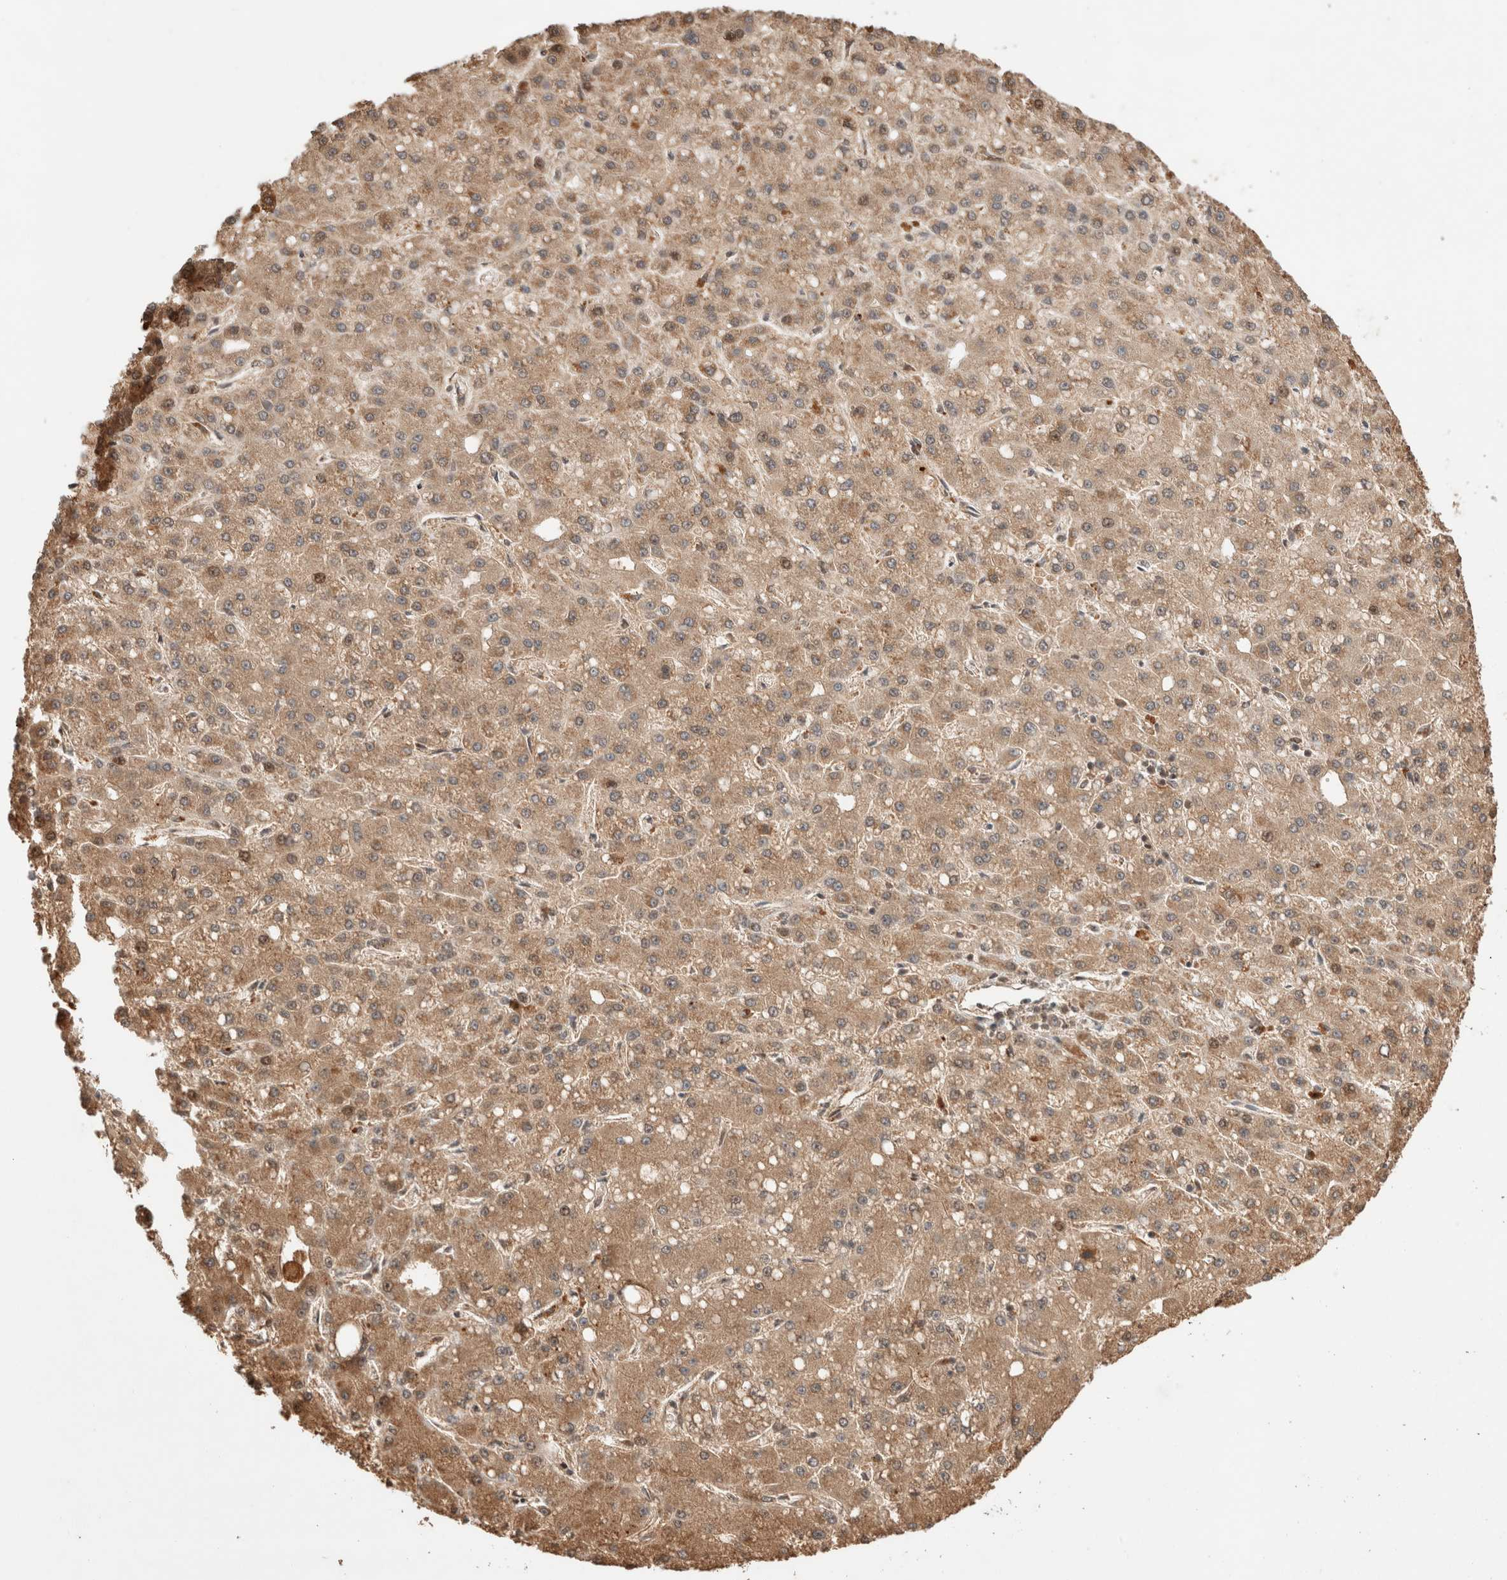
{"staining": {"intensity": "moderate", "quantity": ">75%", "location": "cytoplasmic/membranous"}, "tissue": "liver cancer", "cell_type": "Tumor cells", "image_type": "cancer", "snomed": [{"axis": "morphology", "description": "Carcinoma, Hepatocellular, NOS"}, {"axis": "topography", "description": "Liver"}], "caption": "A photomicrograph of human hepatocellular carcinoma (liver) stained for a protein shows moderate cytoplasmic/membranous brown staining in tumor cells.", "gene": "TPR", "patient": {"sex": "male", "age": 67}}